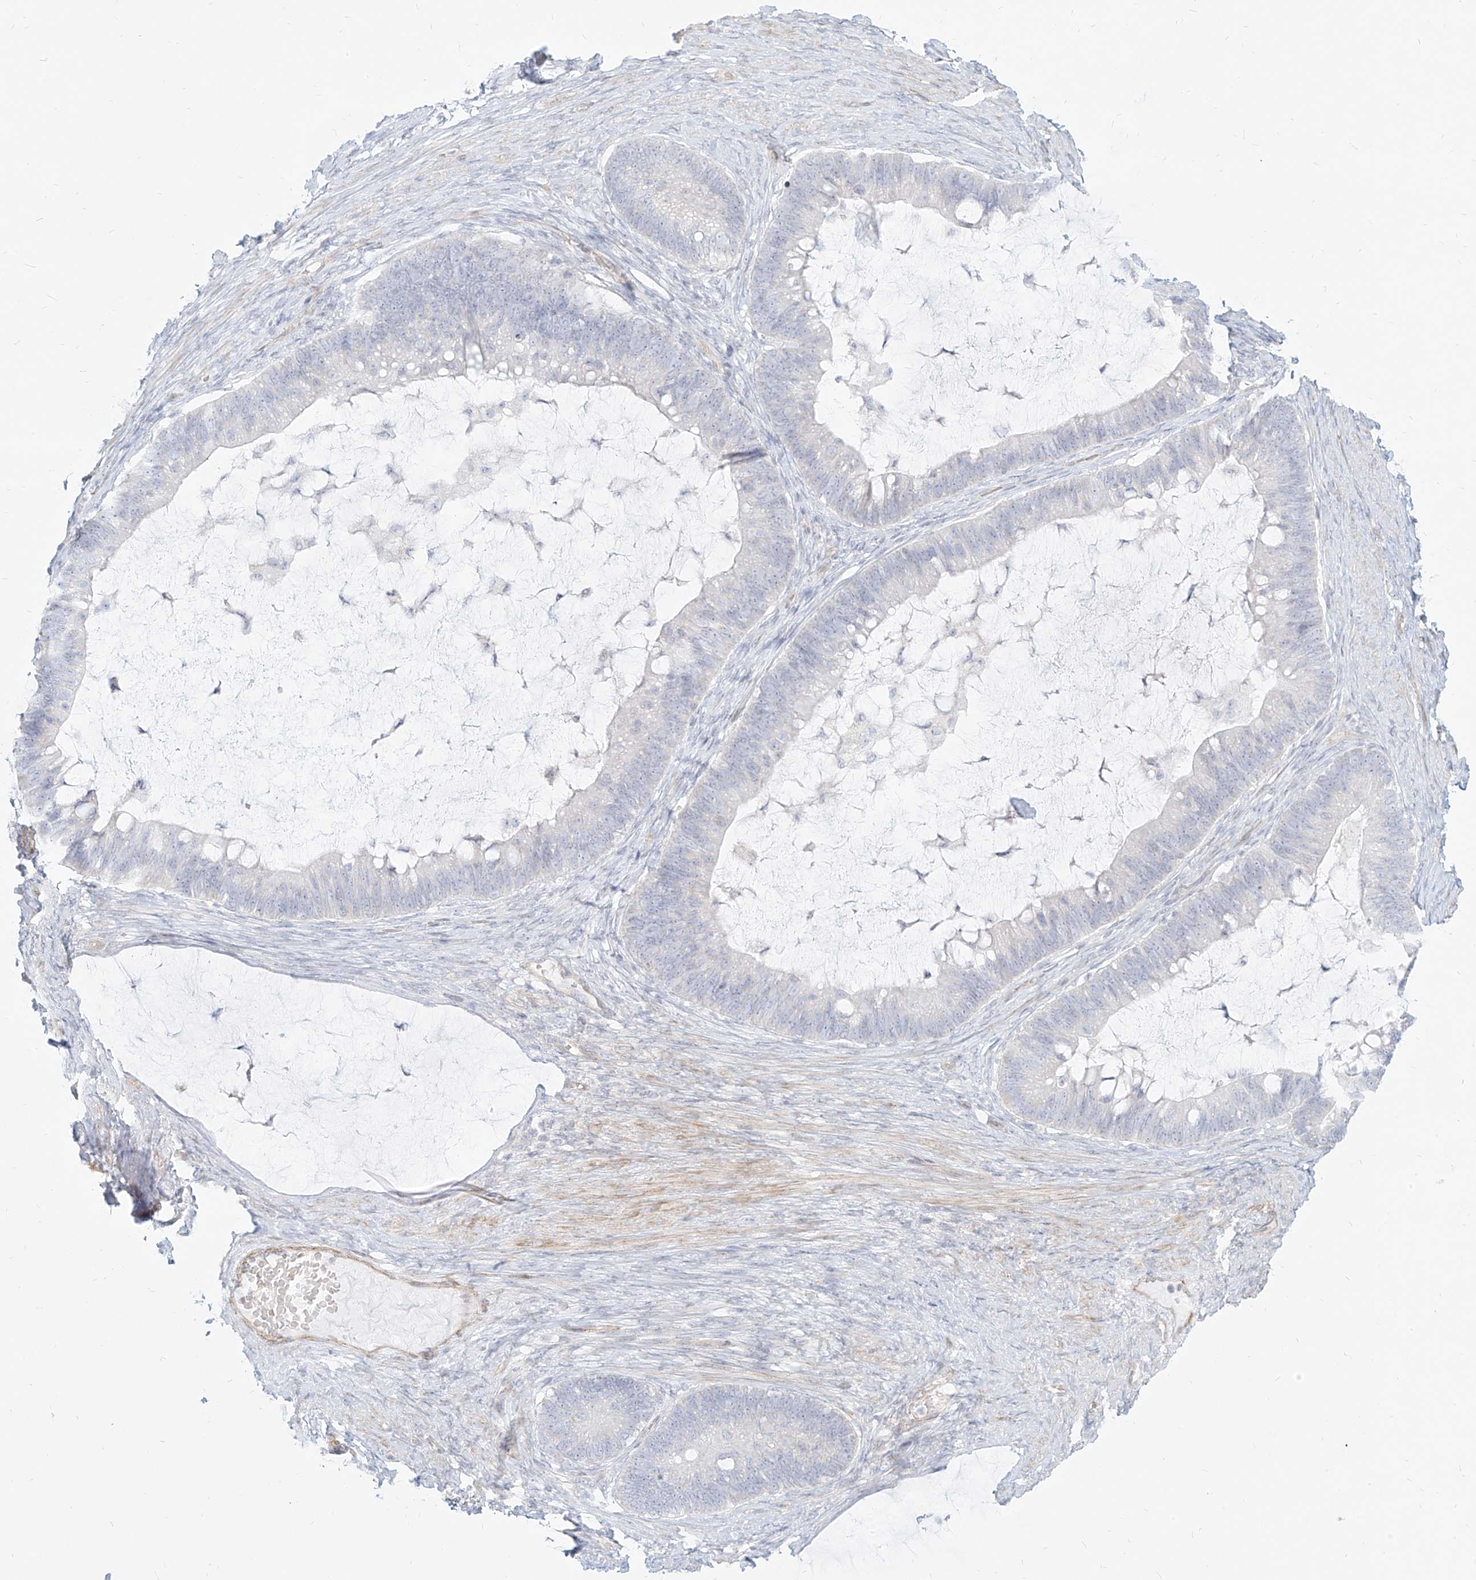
{"staining": {"intensity": "negative", "quantity": "none", "location": "none"}, "tissue": "ovarian cancer", "cell_type": "Tumor cells", "image_type": "cancer", "snomed": [{"axis": "morphology", "description": "Cystadenocarcinoma, mucinous, NOS"}, {"axis": "topography", "description": "Ovary"}], "caption": "Human ovarian cancer (mucinous cystadenocarcinoma) stained for a protein using immunohistochemistry (IHC) shows no expression in tumor cells.", "gene": "ITPKB", "patient": {"sex": "female", "age": 61}}